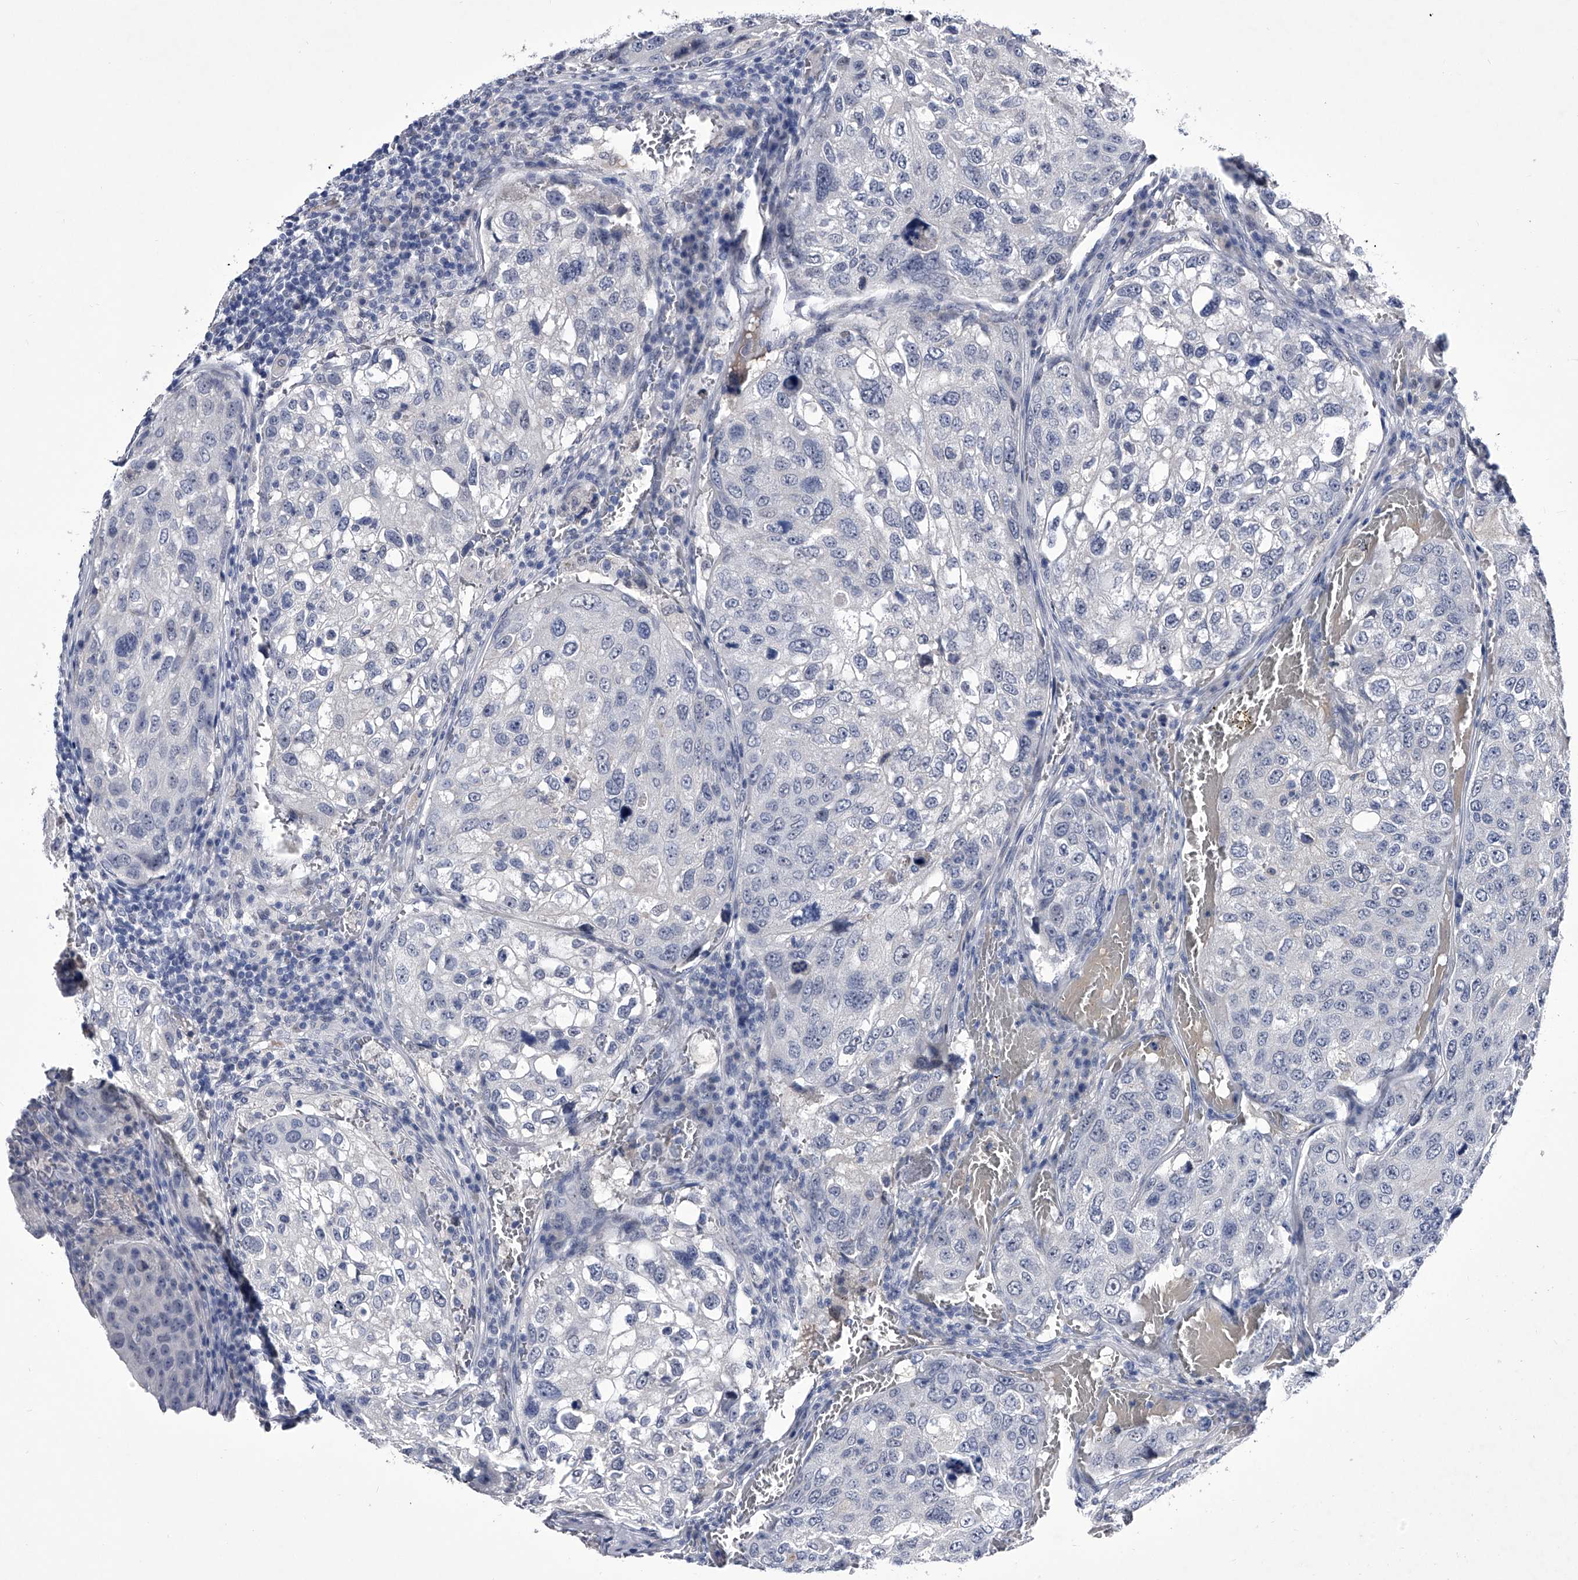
{"staining": {"intensity": "negative", "quantity": "none", "location": "none"}, "tissue": "urothelial cancer", "cell_type": "Tumor cells", "image_type": "cancer", "snomed": [{"axis": "morphology", "description": "Urothelial carcinoma, High grade"}, {"axis": "topography", "description": "Lymph node"}, {"axis": "topography", "description": "Urinary bladder"}], "caption": "High magnification brightfield microscopy of urothelial carcinoma (high-grade) stained with DAB (brown) and counterstained with hematoxylin (blue): tumor cells show no significant expression. (DAB (3,3'-diaminobenzidine) immunohistochemistry (IHC), high magnification).", "gene": "CRISP2", "patient": {"sex": "male", "age": 51}}